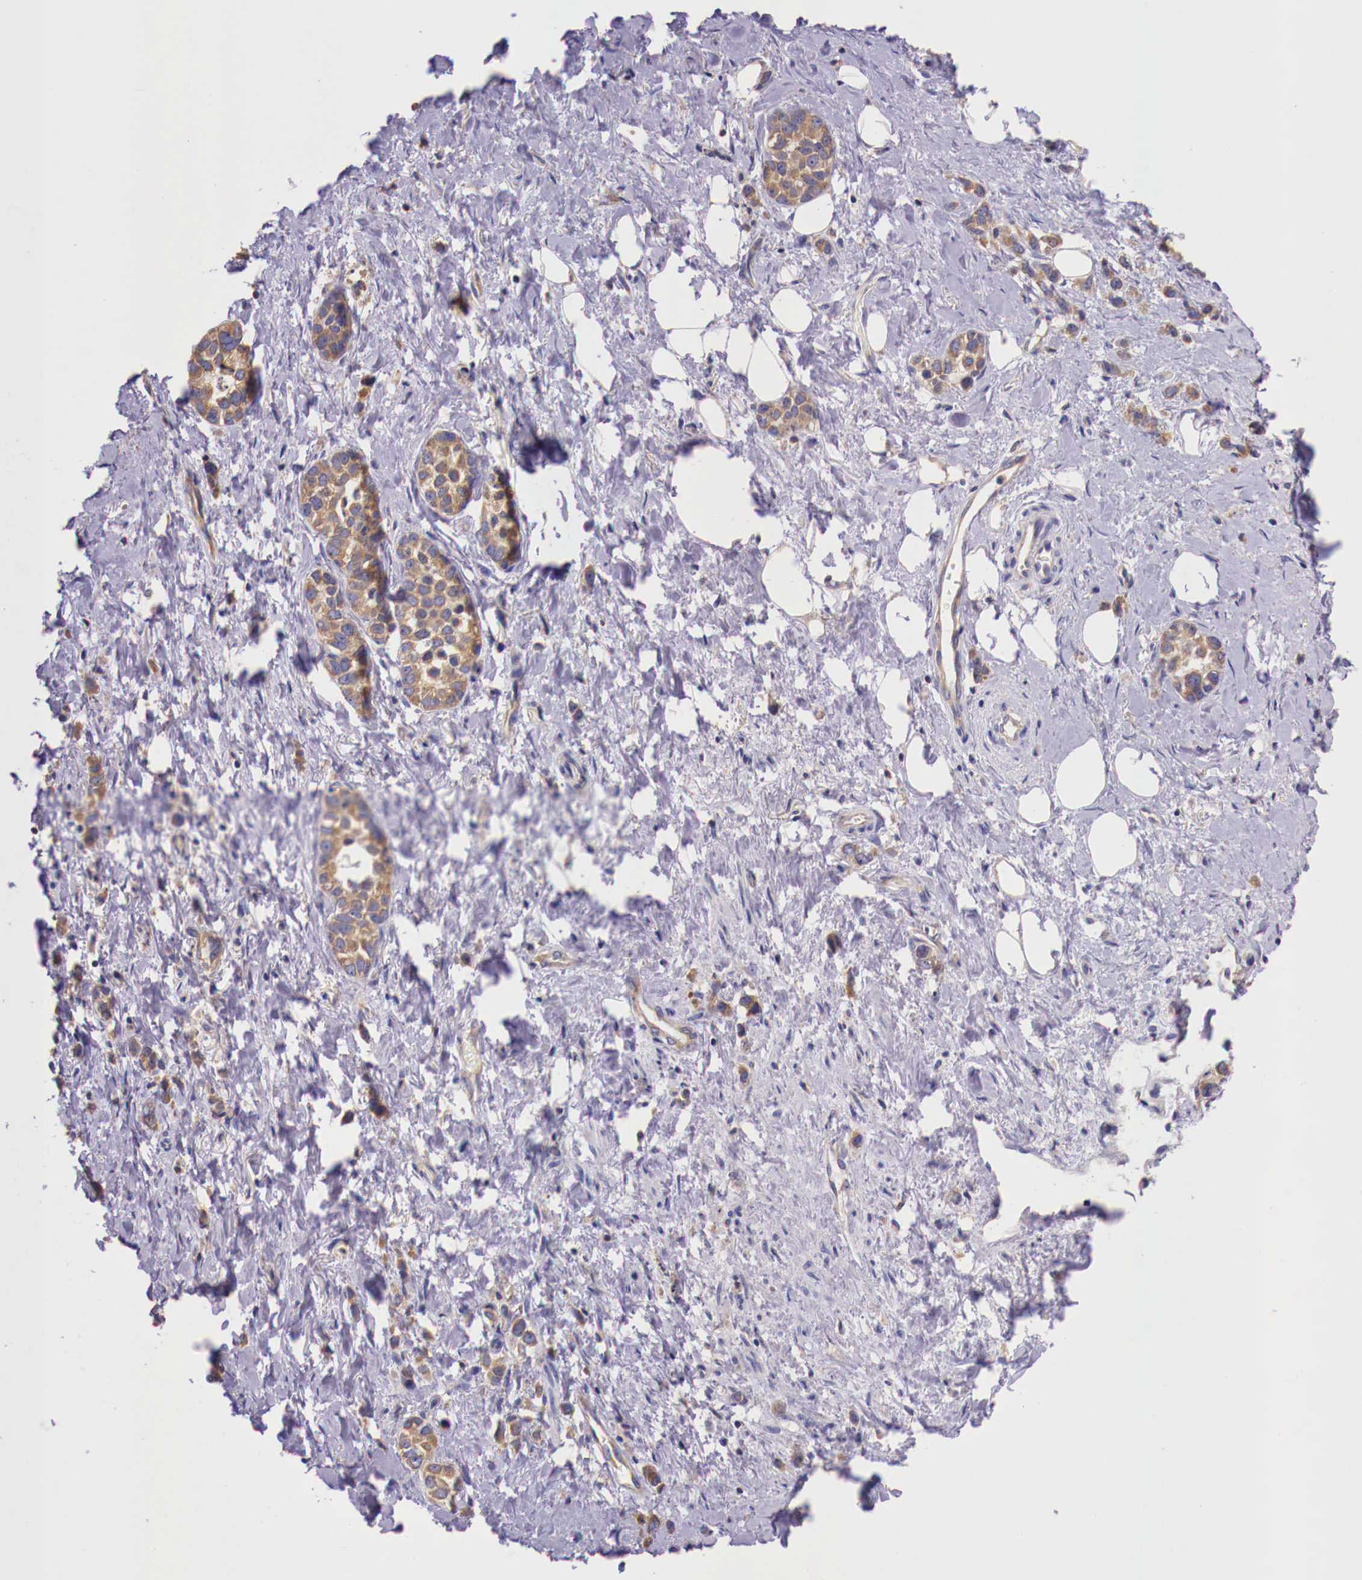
{"staining": {"intensity": "weak", "quantity": "25%-75%", "location": "cytoplasmic/membranous"}, "tissue": "stomach cancer", "cell_type": "Tumor cells", "image_type": "cancer", "snomed": [{"axis": "morphology", "description": "Adenocarcinoma, NOS"}, {"axis": "topography", "description": "Stomach, upper"}], "caption": "Protein analysis of stomach cancer tissue shows weak cytoplasmic/membranous expression in approximately 25%-75% of tumor cells.", "gene": "GRIPAP1", "patient": {"sex": "male", "age": 76}}